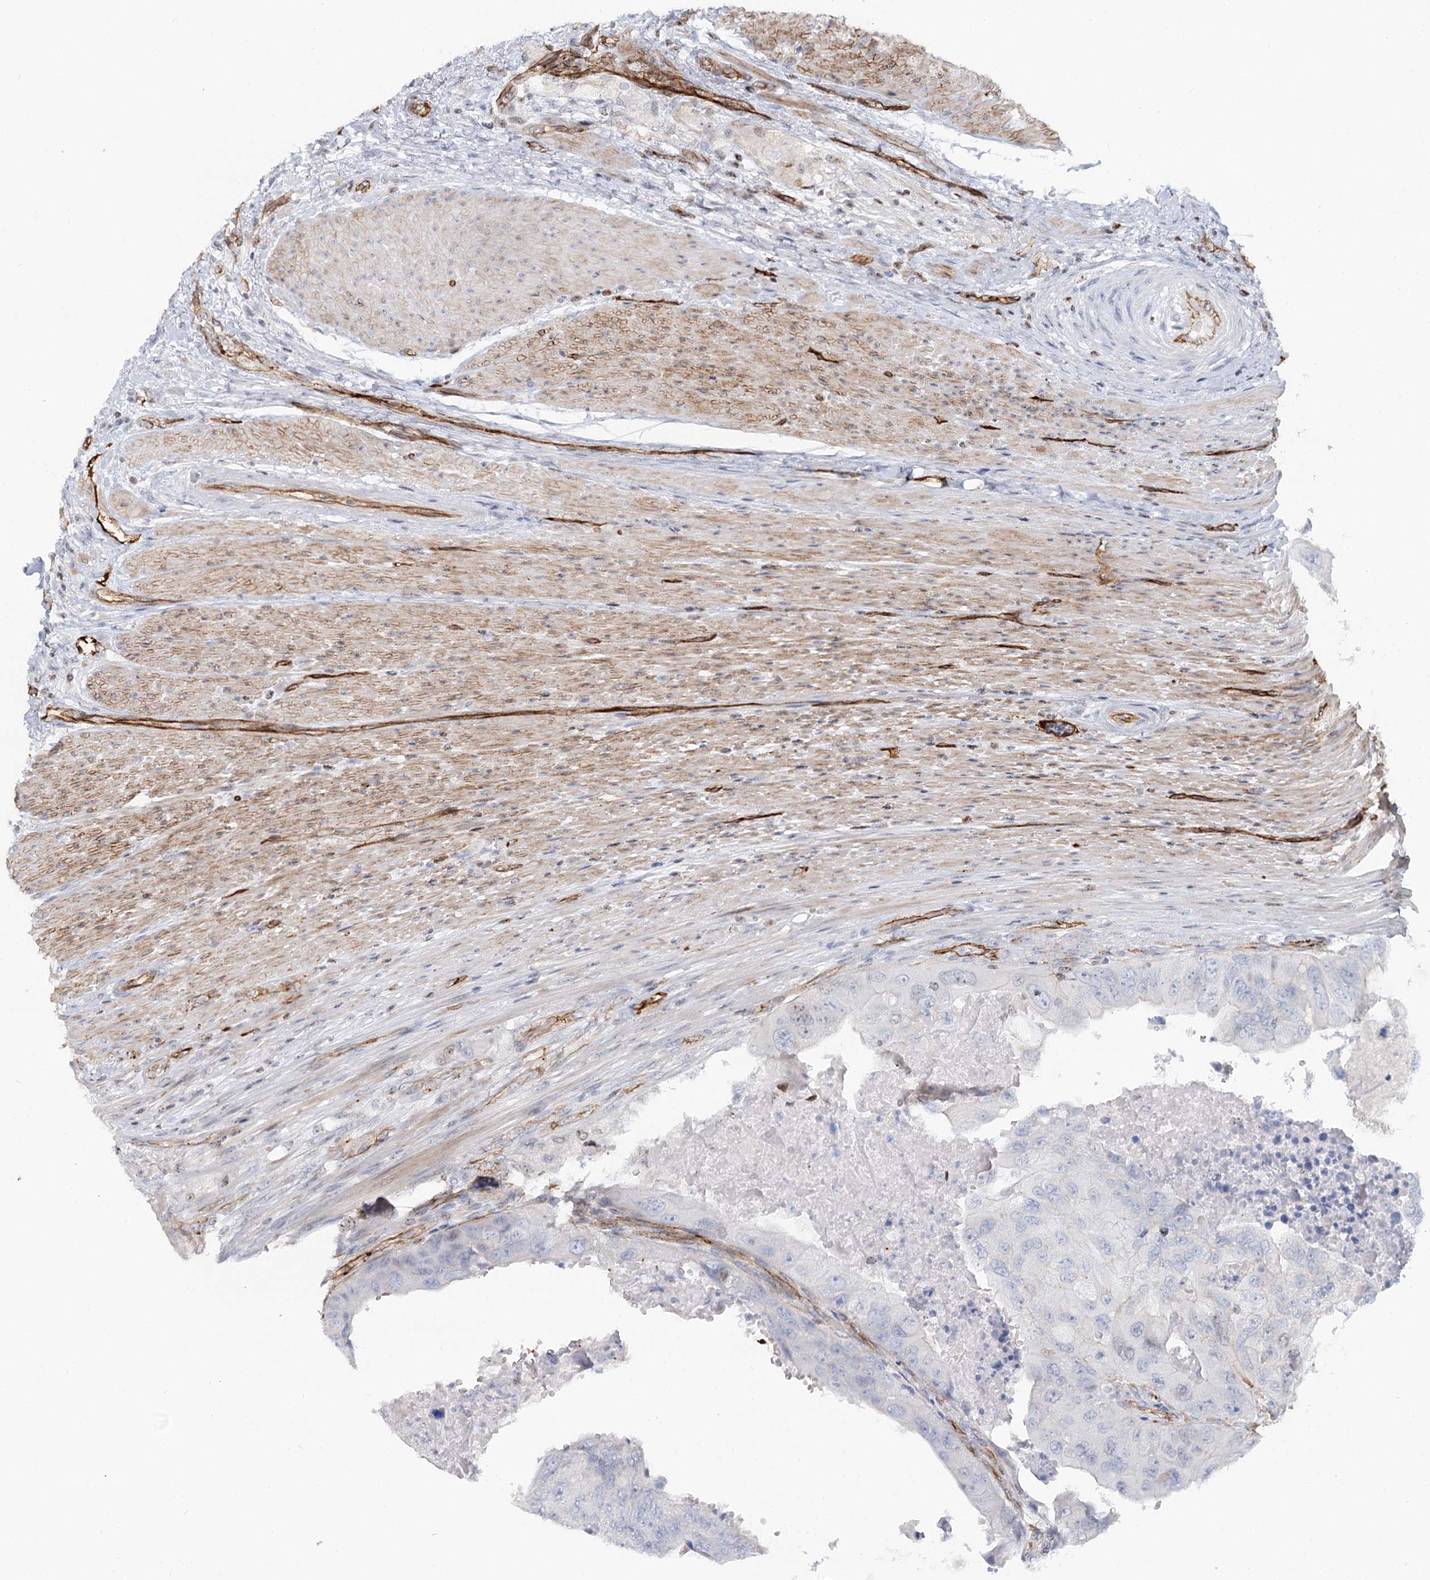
{"staining": {"intensity": "negative", "quantity": "none", "location": "none"}, "tissue": "colorectal cancer", "cell_type": "Tumor cells", "image_type": "cancer", "snomed": [{"axis": "morphology", "description": "Adenocarcinoma, NOS"}, {"axis": "topography", "description": "Rectum"}], "caption": "Colorectal cancer (adenocarcinoma) stained for a protein using IHC shows no staining tumor cells.", "gene": "ZFYVE28", "patient": {"sex": "male", "age": 63}}